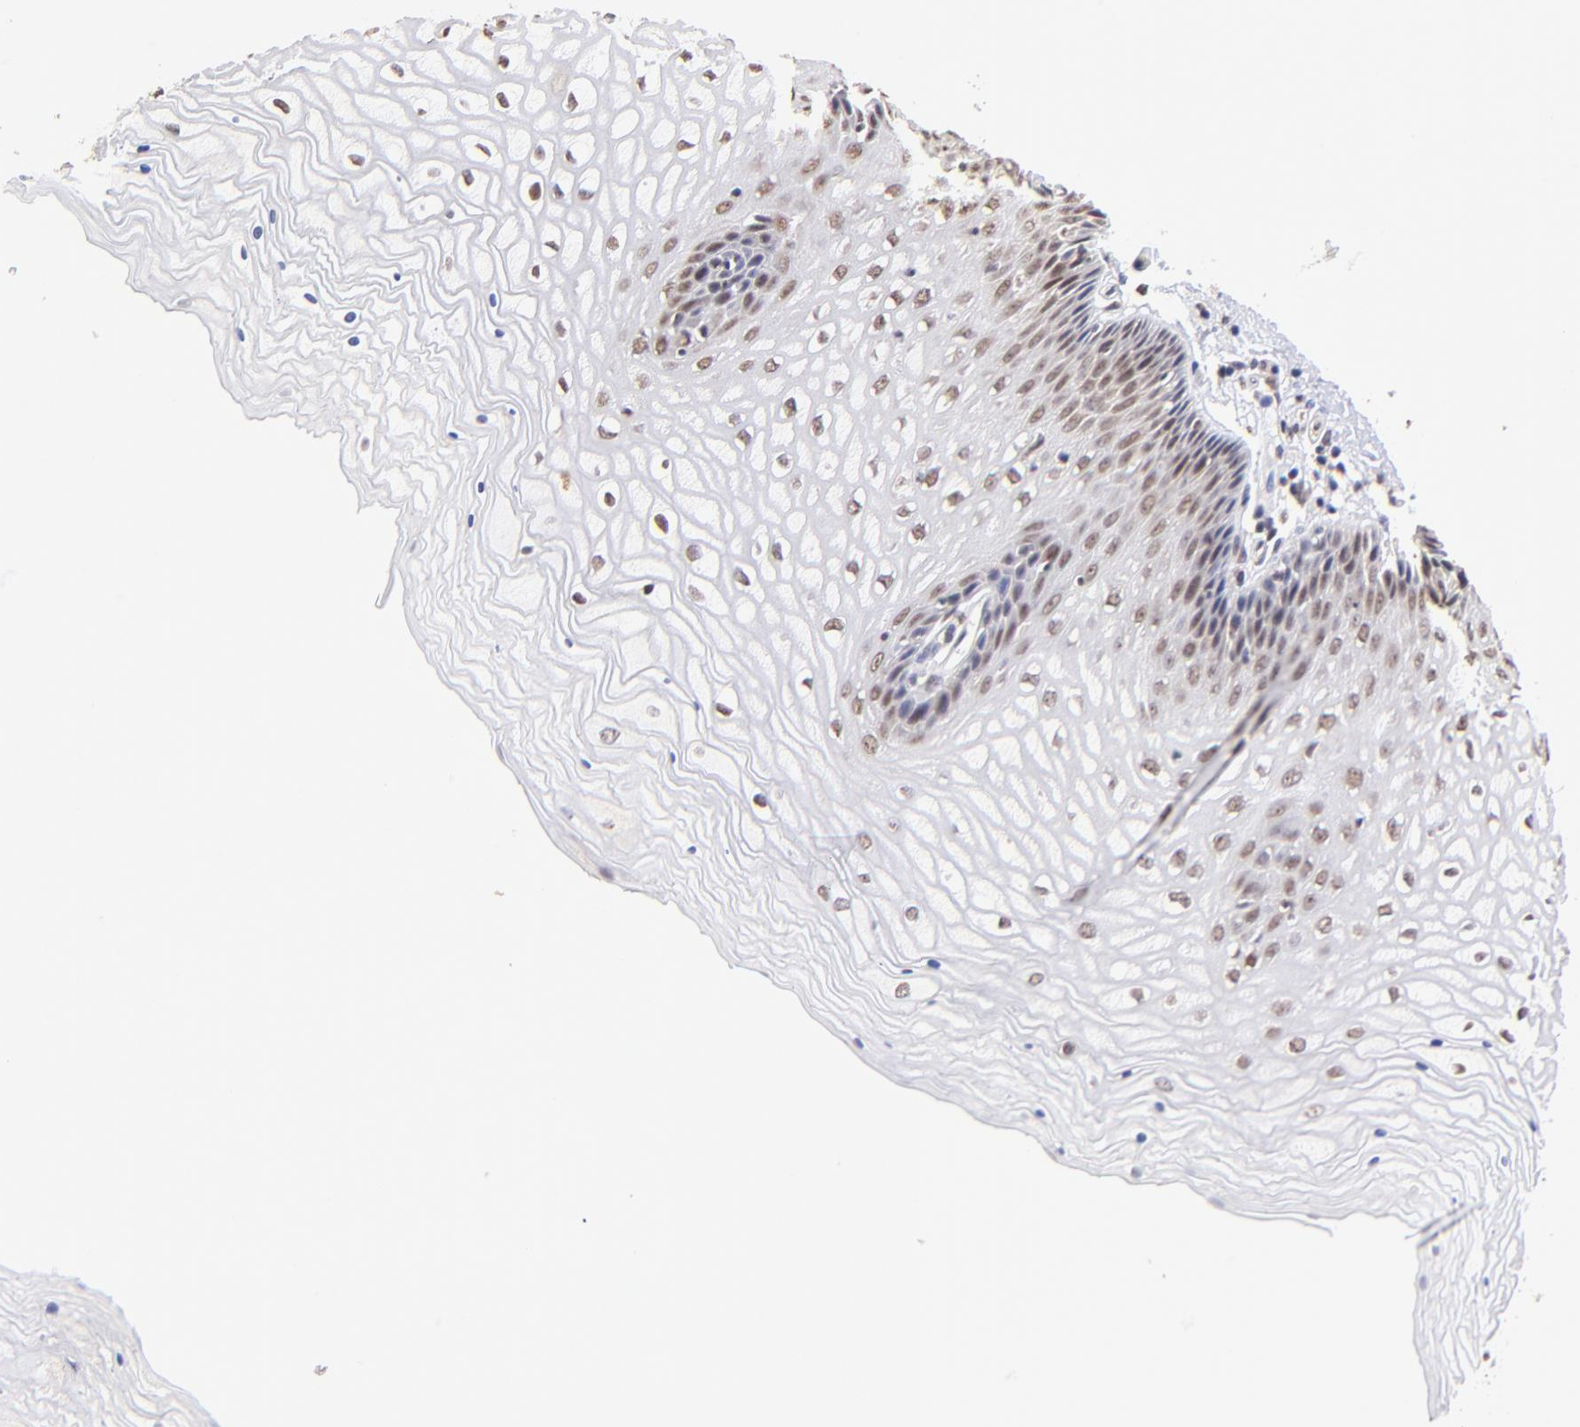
{"staining": {"intensity": "weak", "quantity": "25%-75%", "location": "nuclear"}, "tissue": "vagina", "cell_type": "Squamous epithelial cells", "image_type": "normal", "snomed": [{"axis": "morphology", "description": "Normal tissue, NOS"}, {"axis": "topography", "description": "Vagina"}], "caption": "An image showing weak nuclear expression in approximately 25%-75% of squamous epithelial cells in benign vagina, as visualized by brown immunohistochemical staining.", "gene": "ZNF670", "patient": {"sex": "female", "age": 34}}